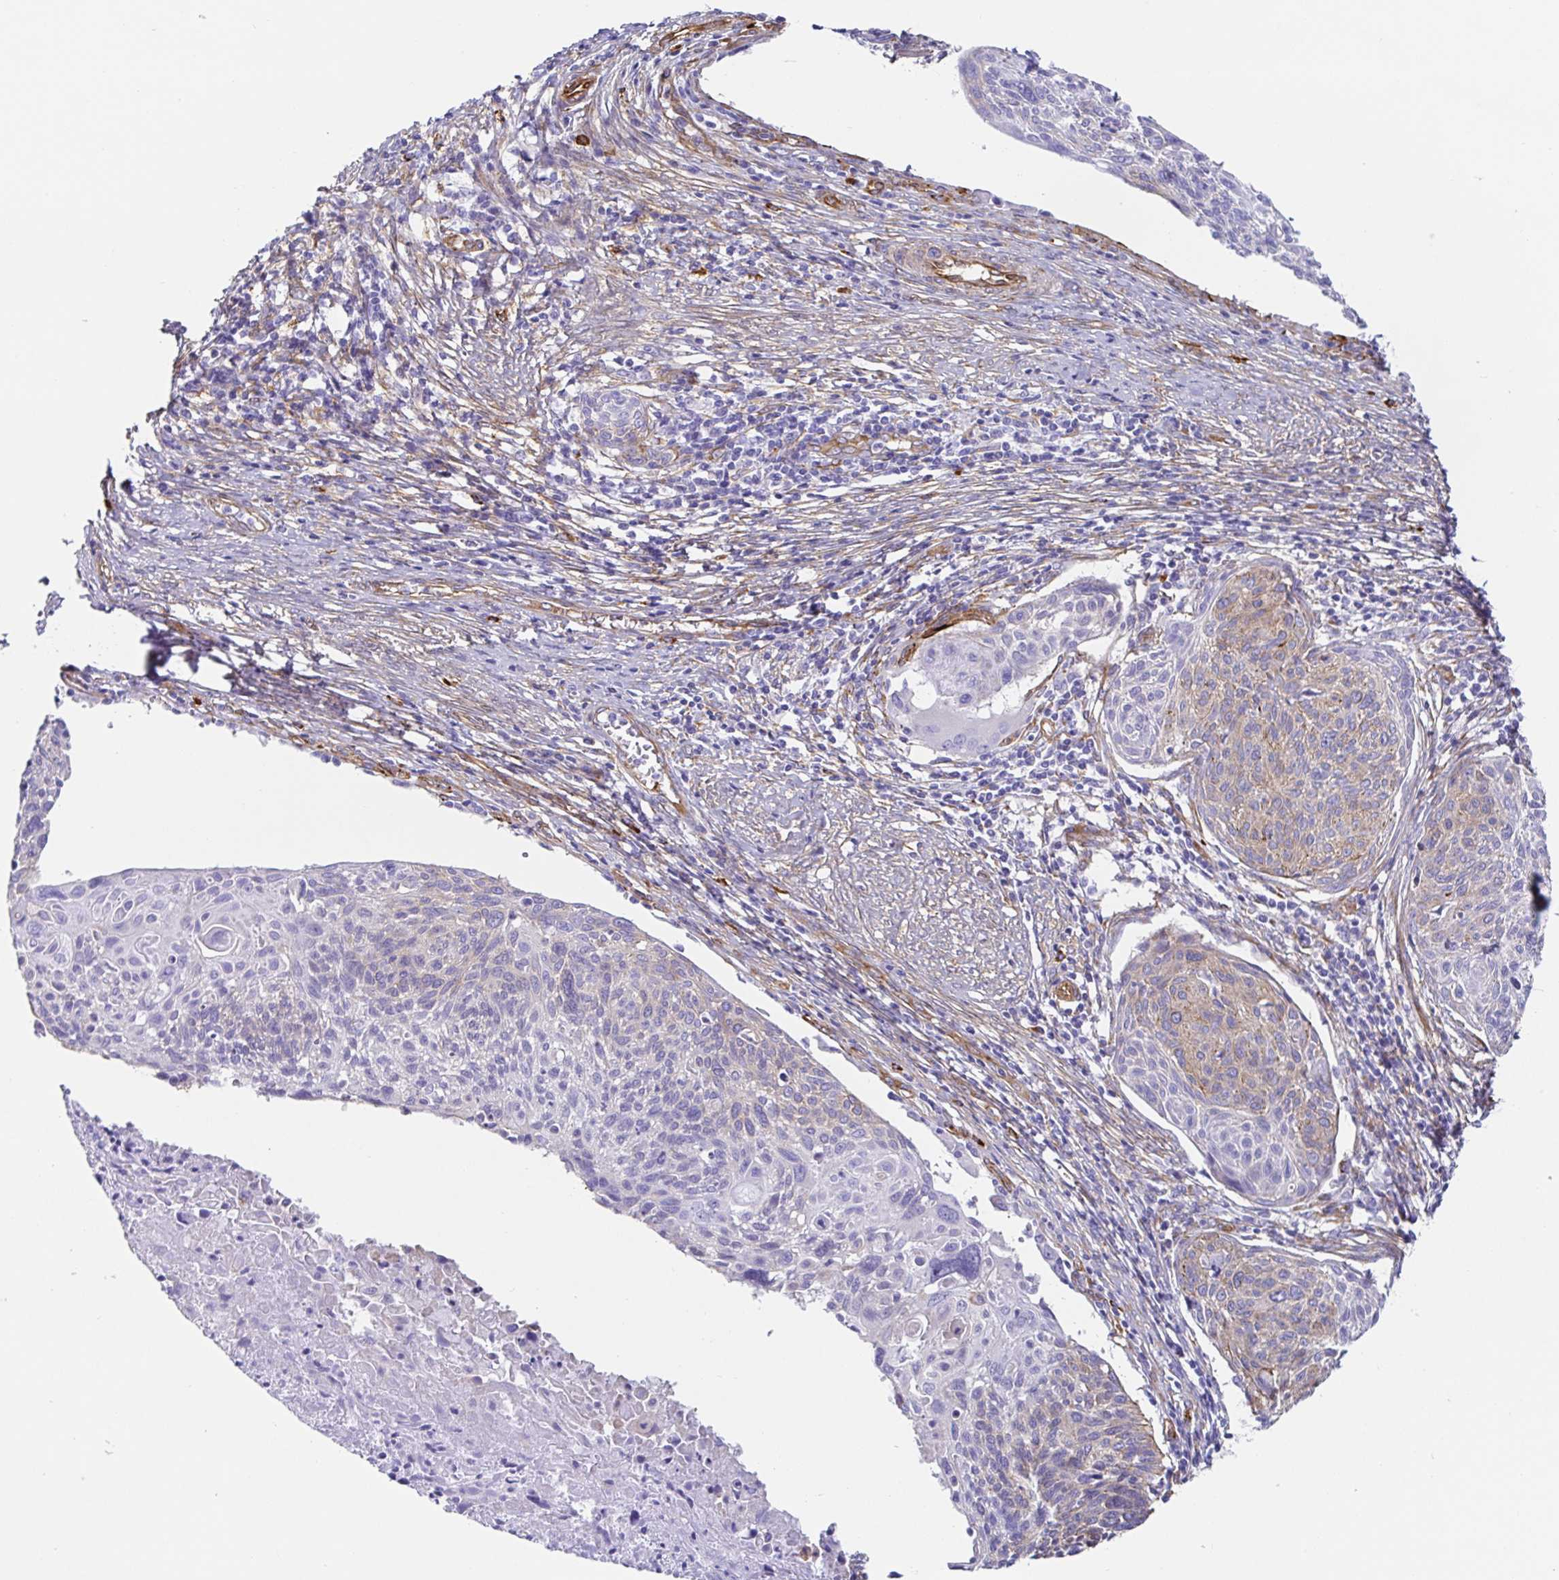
{"staining": {"intensity": "weak", "quantity": "<25%", "location": "cytoplasmic/membranous"}, "tissue": "cervical cancer", "cell_type": "Tumor cells", "image_type": "cancer", "snomed": [{"axis": "morphology", "description": "Squamous cell carcinoma, NOS"}, {"axis": "topography", "description": "Cervix"}], "caption": "IHC micrograph of human cervical squamous cell carcinoma stained for a protein (brown), which exhibits no positivity in tumor cells.", "gene": "DOCK1", "patient": {"sex": "female", "age": 49}}